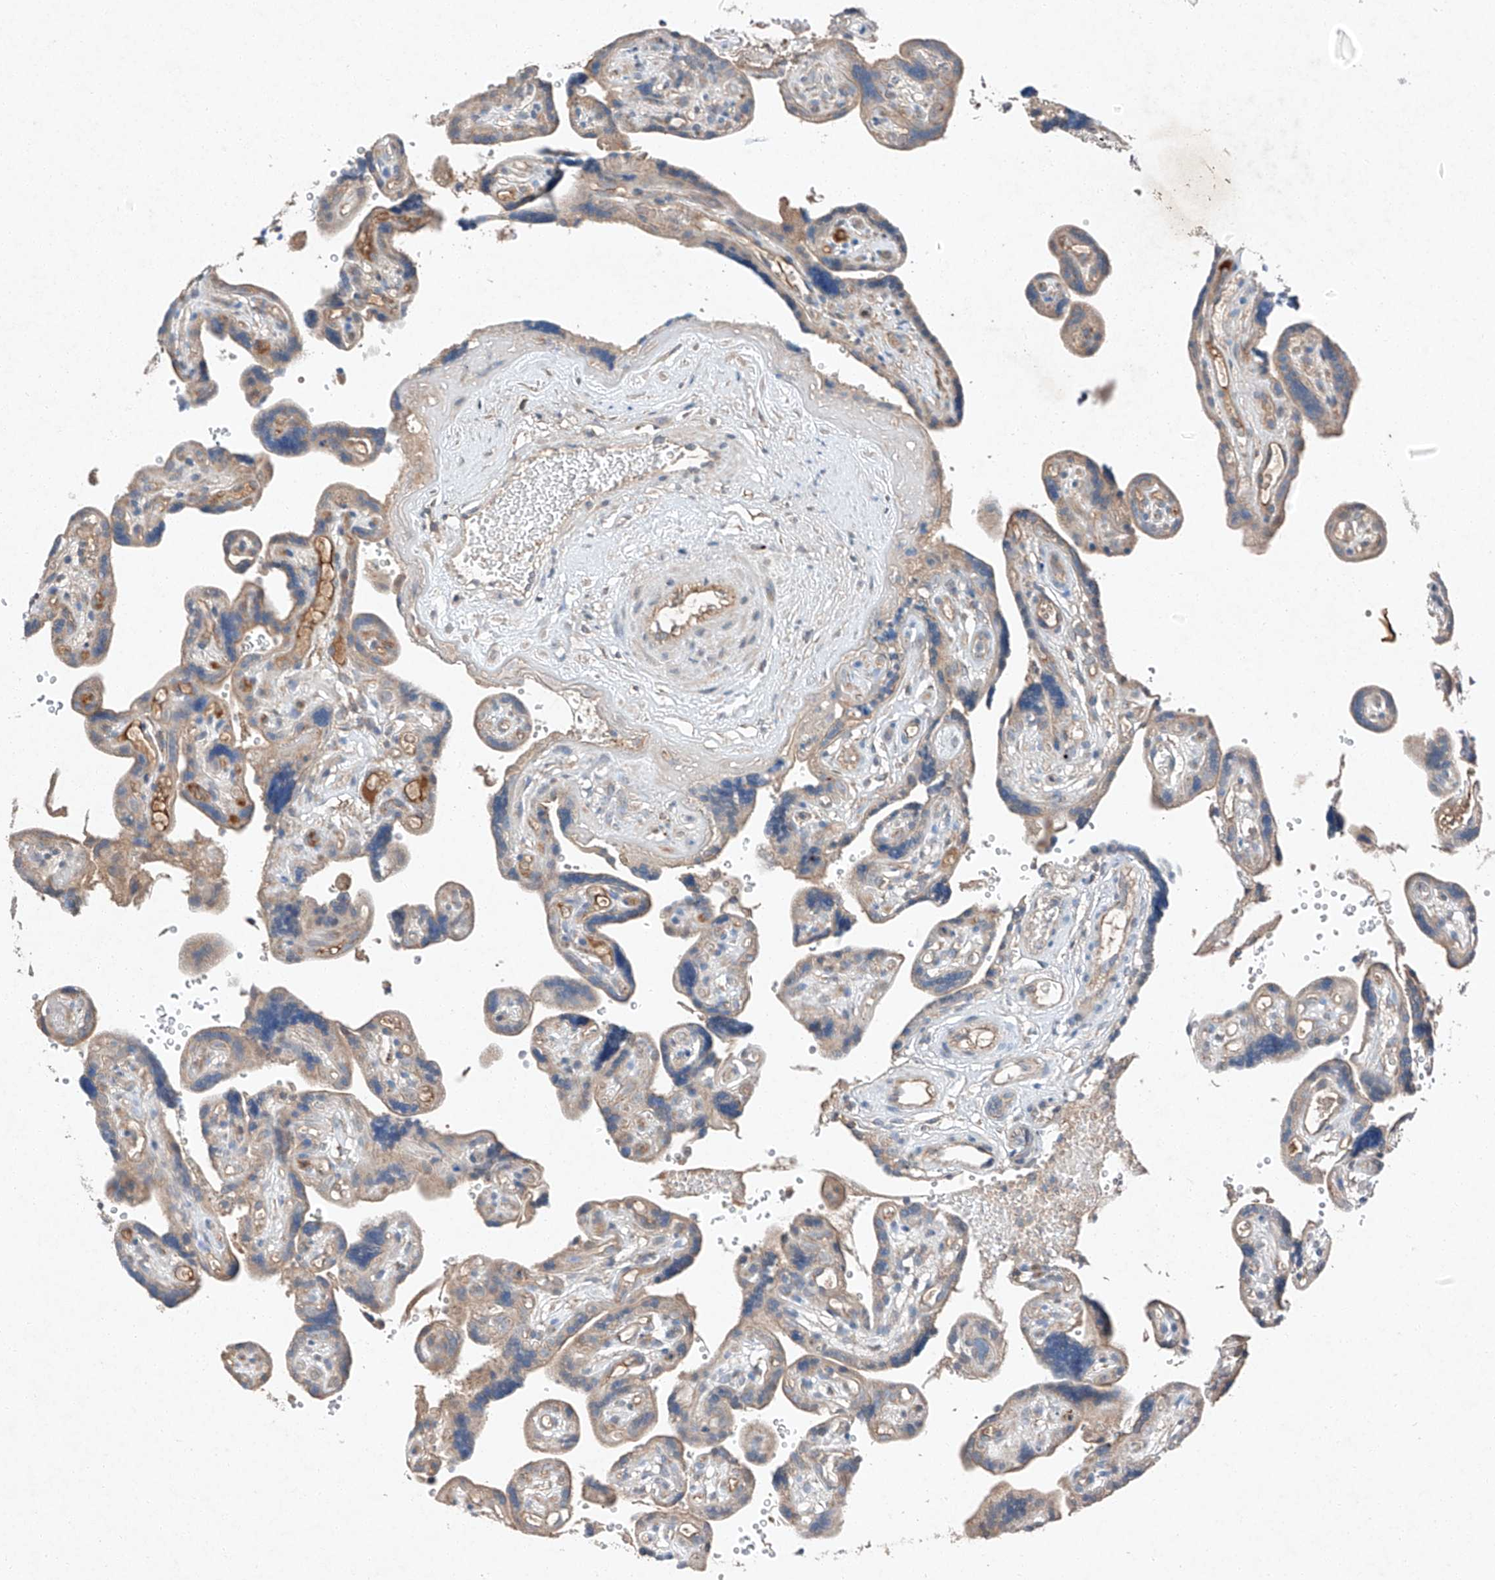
{"staining": {"intensity": "weak", "quantity": "25%-75%", "location": "cytoplasmic/membranous"}, "tissue": "placenta", "cell_type": "Decidual cells", "image_type": "normal", "snomed": [{"axis": "morphology", "description": "Normal tissue, NOS"}, {"axis": "topography", "description": "Placenta"}], "caption": "Immunohistochemistry (IHC) histopathology image of benign human placenta stained for a protein (brown), which displays low levels of weak cytoplasmic/membranous staining in approximately 25%-75% of decidual cells.", "gene": "RUSC1", "patient": {"sex": "female", "age": 30}}